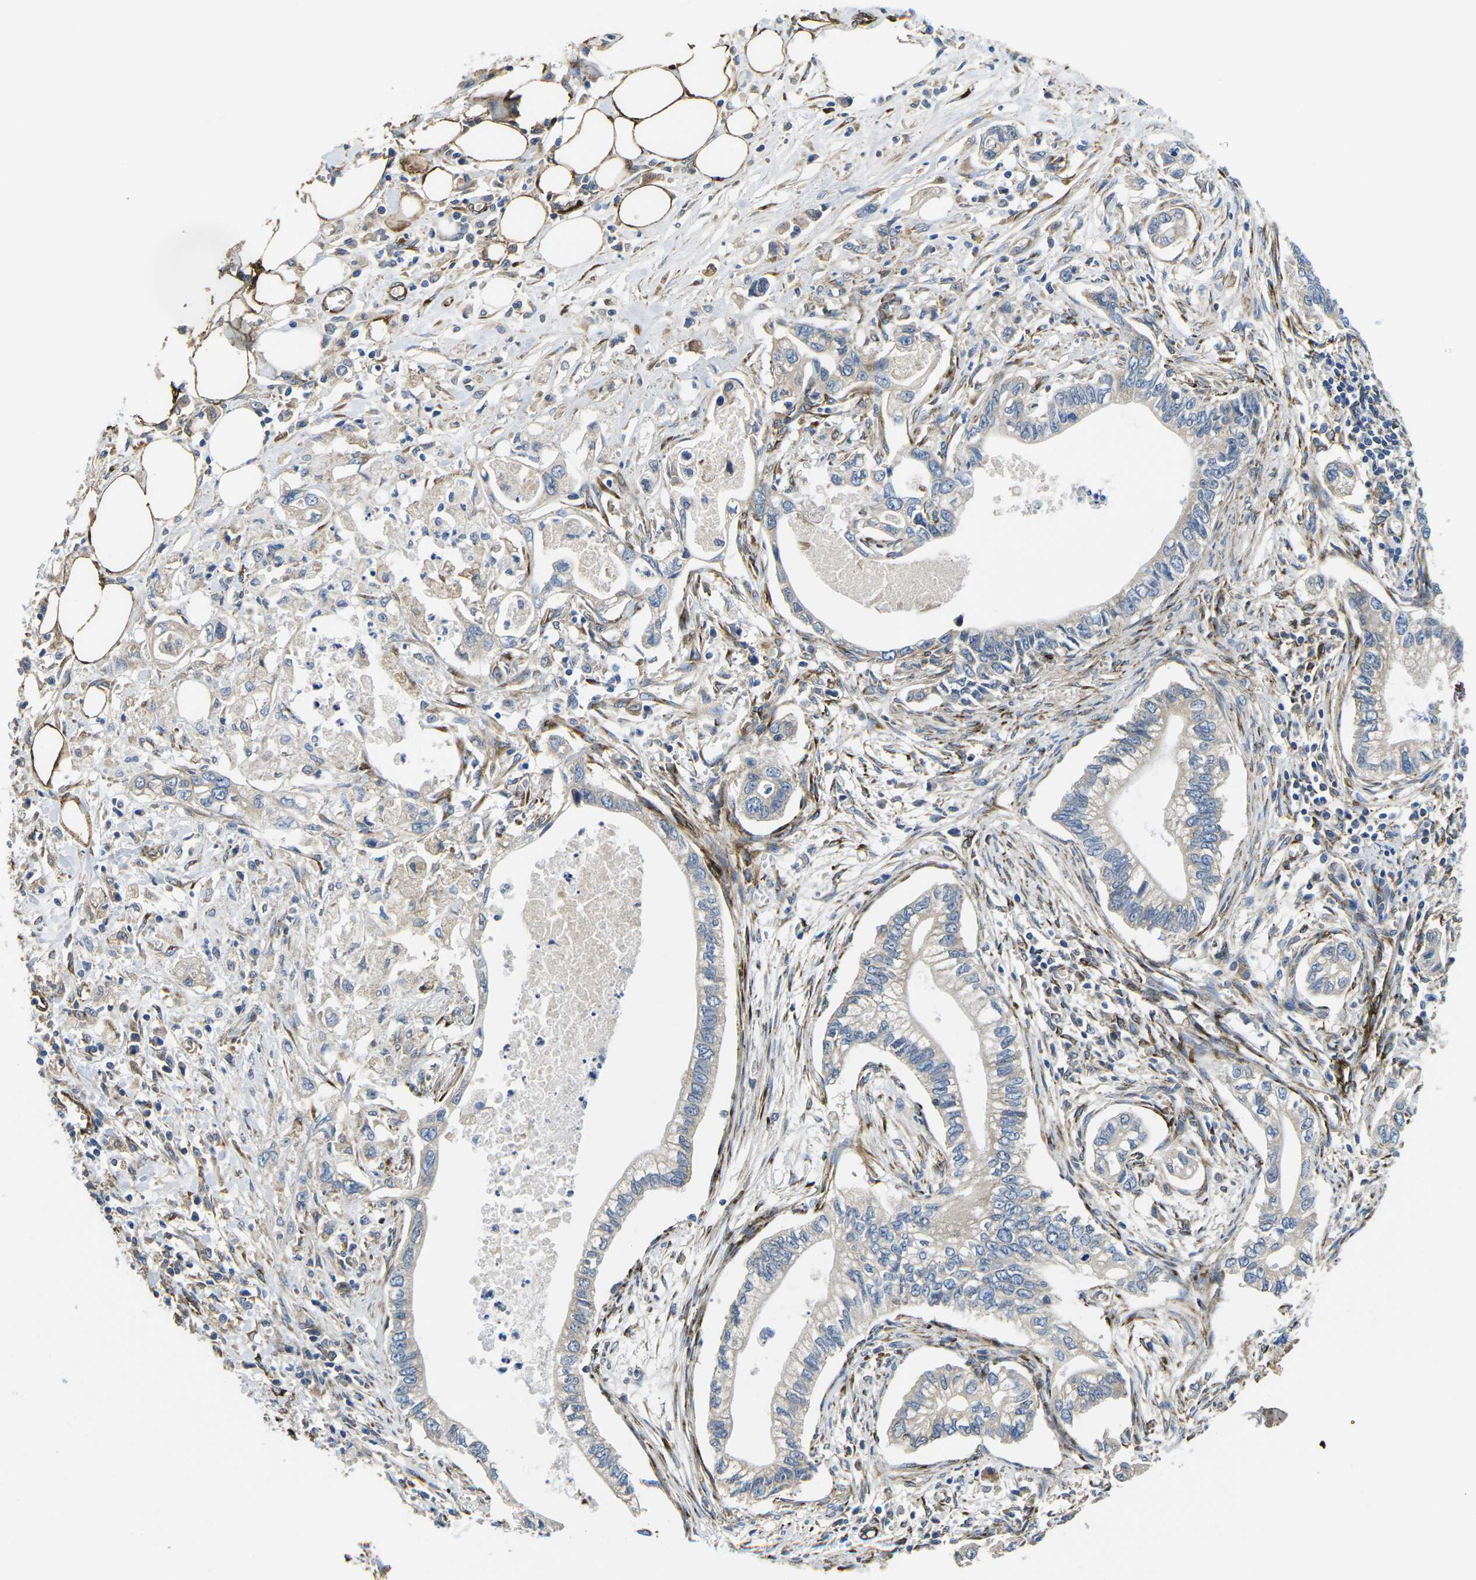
{"staining": {"intensity": "negative", "quantity": "none", "location": "none"}, "tissue": "pancreatic cancer", "cell_type": "Tumor cells", "image_type": "cancer", "snomed": [{"axis": "morphology", "description": "Adenocarcinoma, NOS"}, {"axis": "topography", "description": "Pancreas"}], "caption": "This is an IHC photomicrograph of pancreatic adenocarcinoma. There is no positivity in tumor cells.", "gene": "PDZD8", "patient": {"sex": "male", "age": 56}}